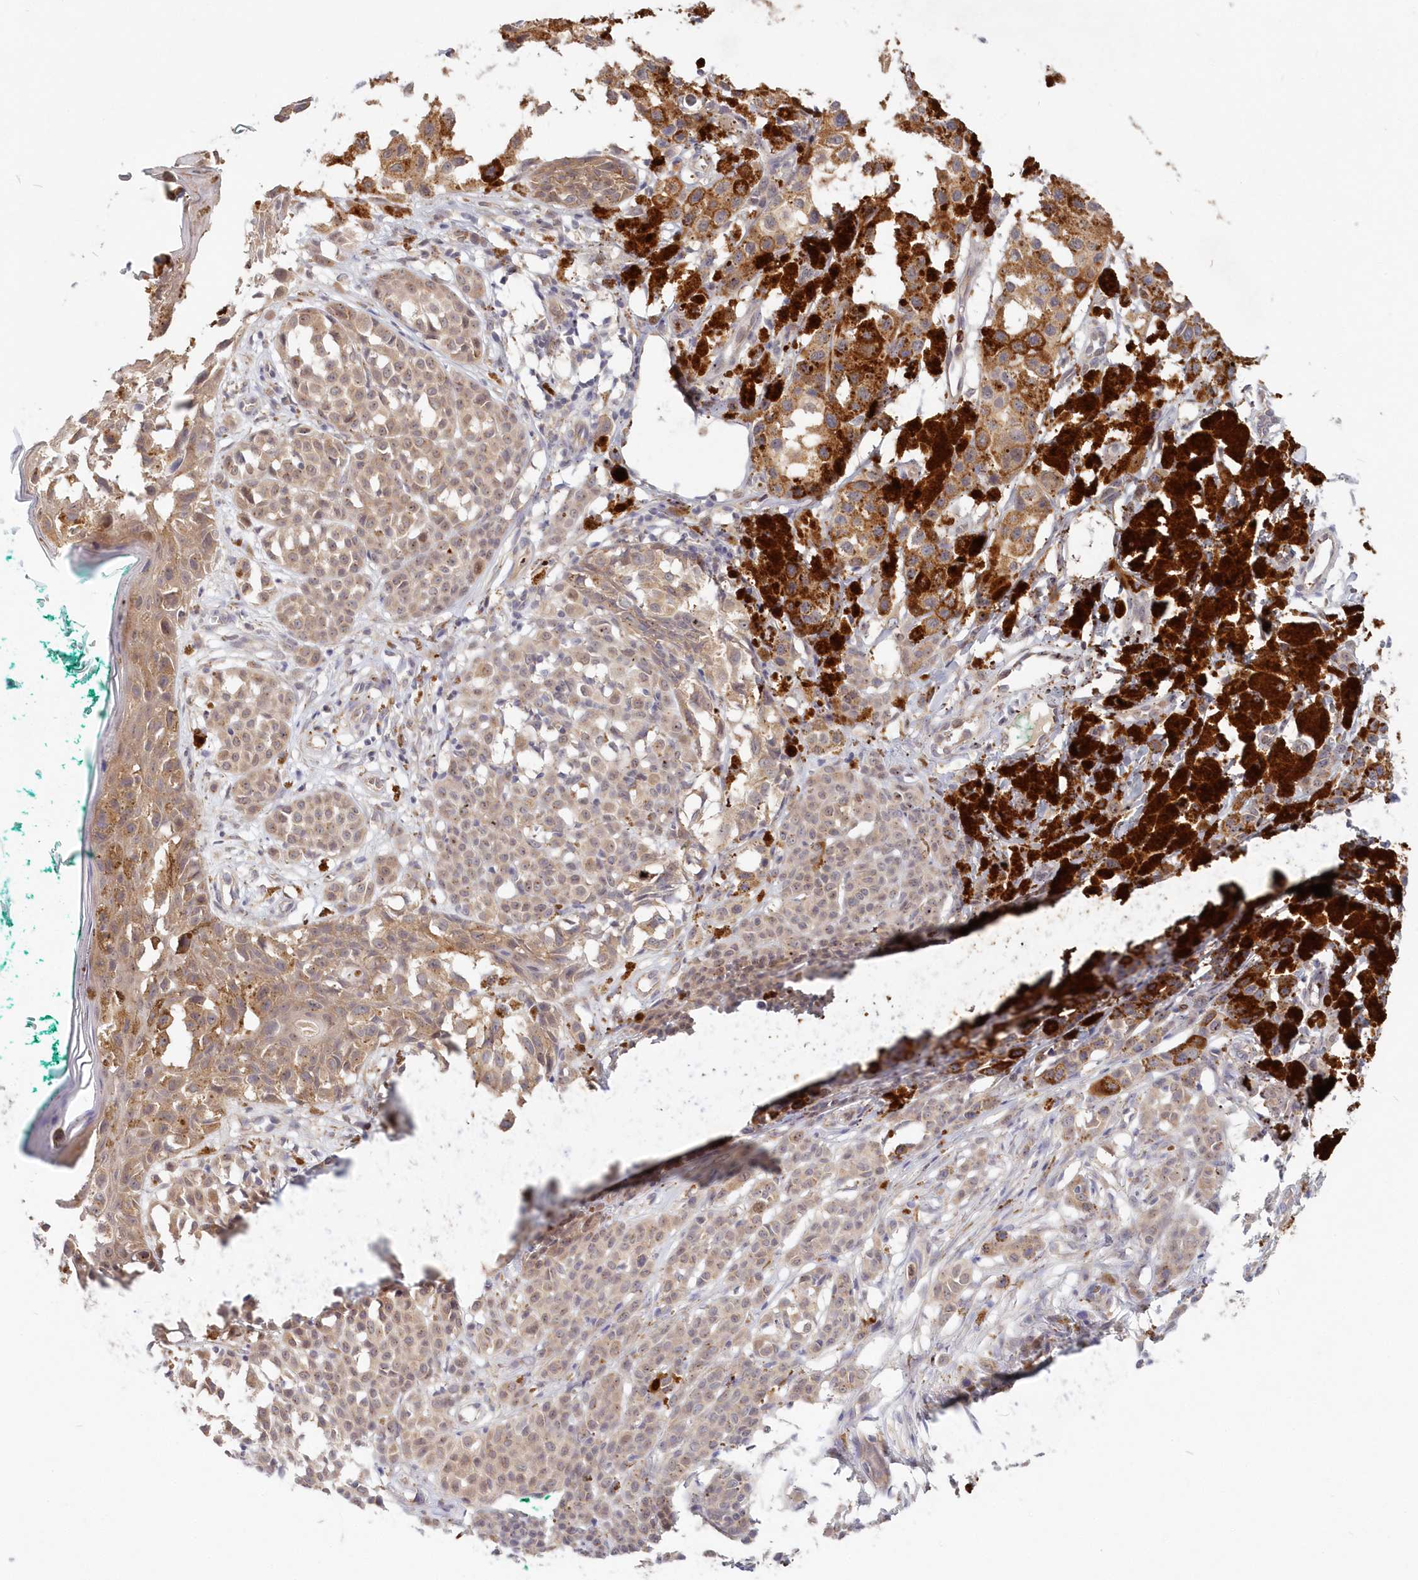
{"staining": {"intensity": "moderate", "quantity": "25%-75%", "location": "cytoplasmic/membranous"}, "tissue": "melanoma", "cell_type": "Tumor cells", "image_type": "cancer", "snomed": [{"axis": "morphology", "description": "Malignant melanoma, NOS"}, {"axis": "topography", "description": "Skin of leg"}], "caption": "Moderate cytoplasmic/membranous protein expression is identified in approximately 25%-75% of tumor cells in melanoma.", "gene": "KATNA1", "patient": {"sex": "female", "age": 72}}